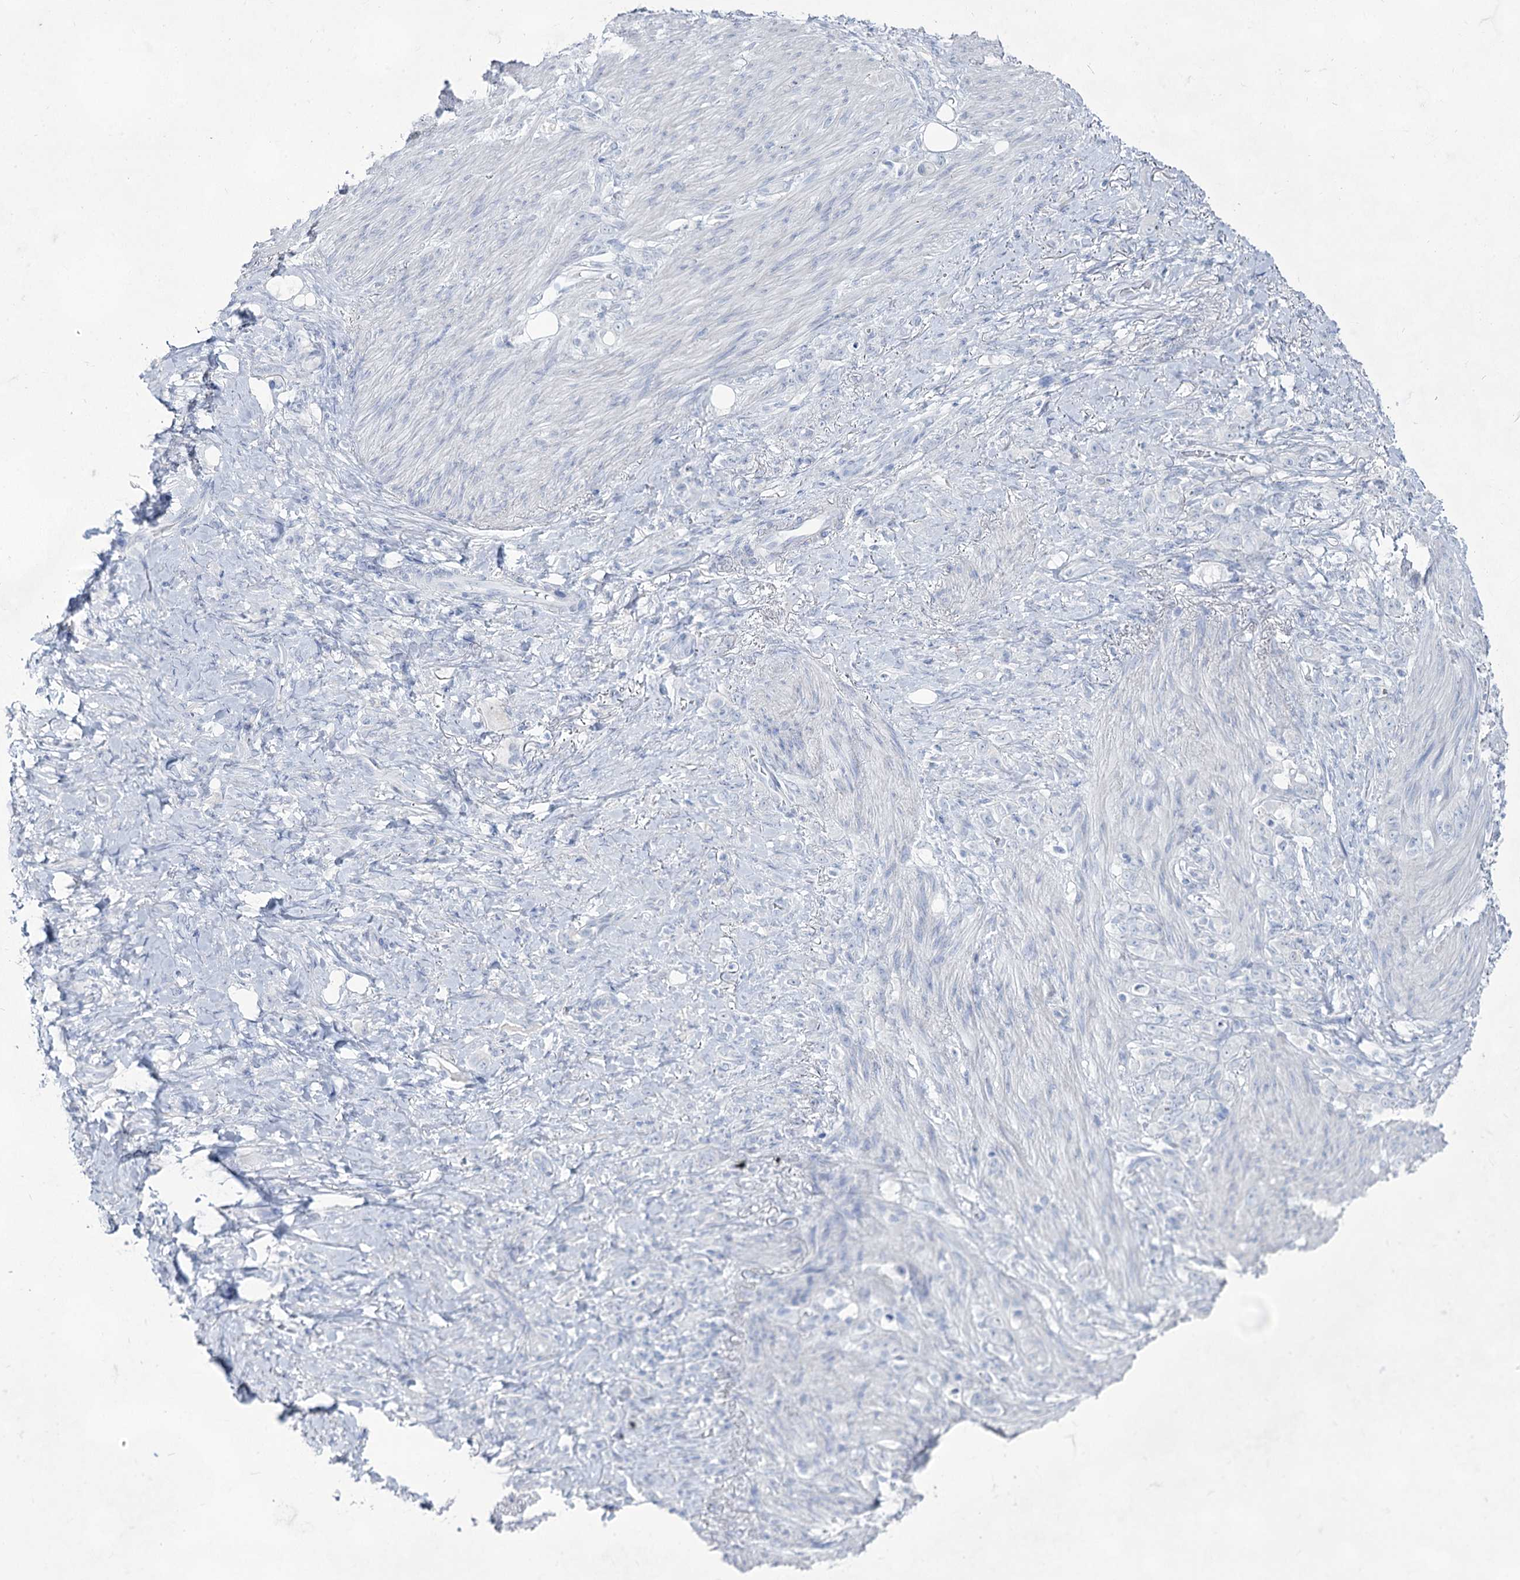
{"staining": {"intensity": "negative", "quantity": "none", "location": "none"}, "tissue": "stomach cancer", "cell_type": "Tumor cells", "image_type": "cancer", "snomed": [{"axis": "morphology", "description": "Adenocarcinoma, NOS"}, {"axis": "topography", "description": "Stomach"}], "caption": "DAB (3,3'-diaminobenzidine) immunohistochemical staining of adenocarcinoma (stomach) displays no significant expression in tumor cells.", "gene": "ACRV1", "patient": {"sex": "female", "age": 79}}